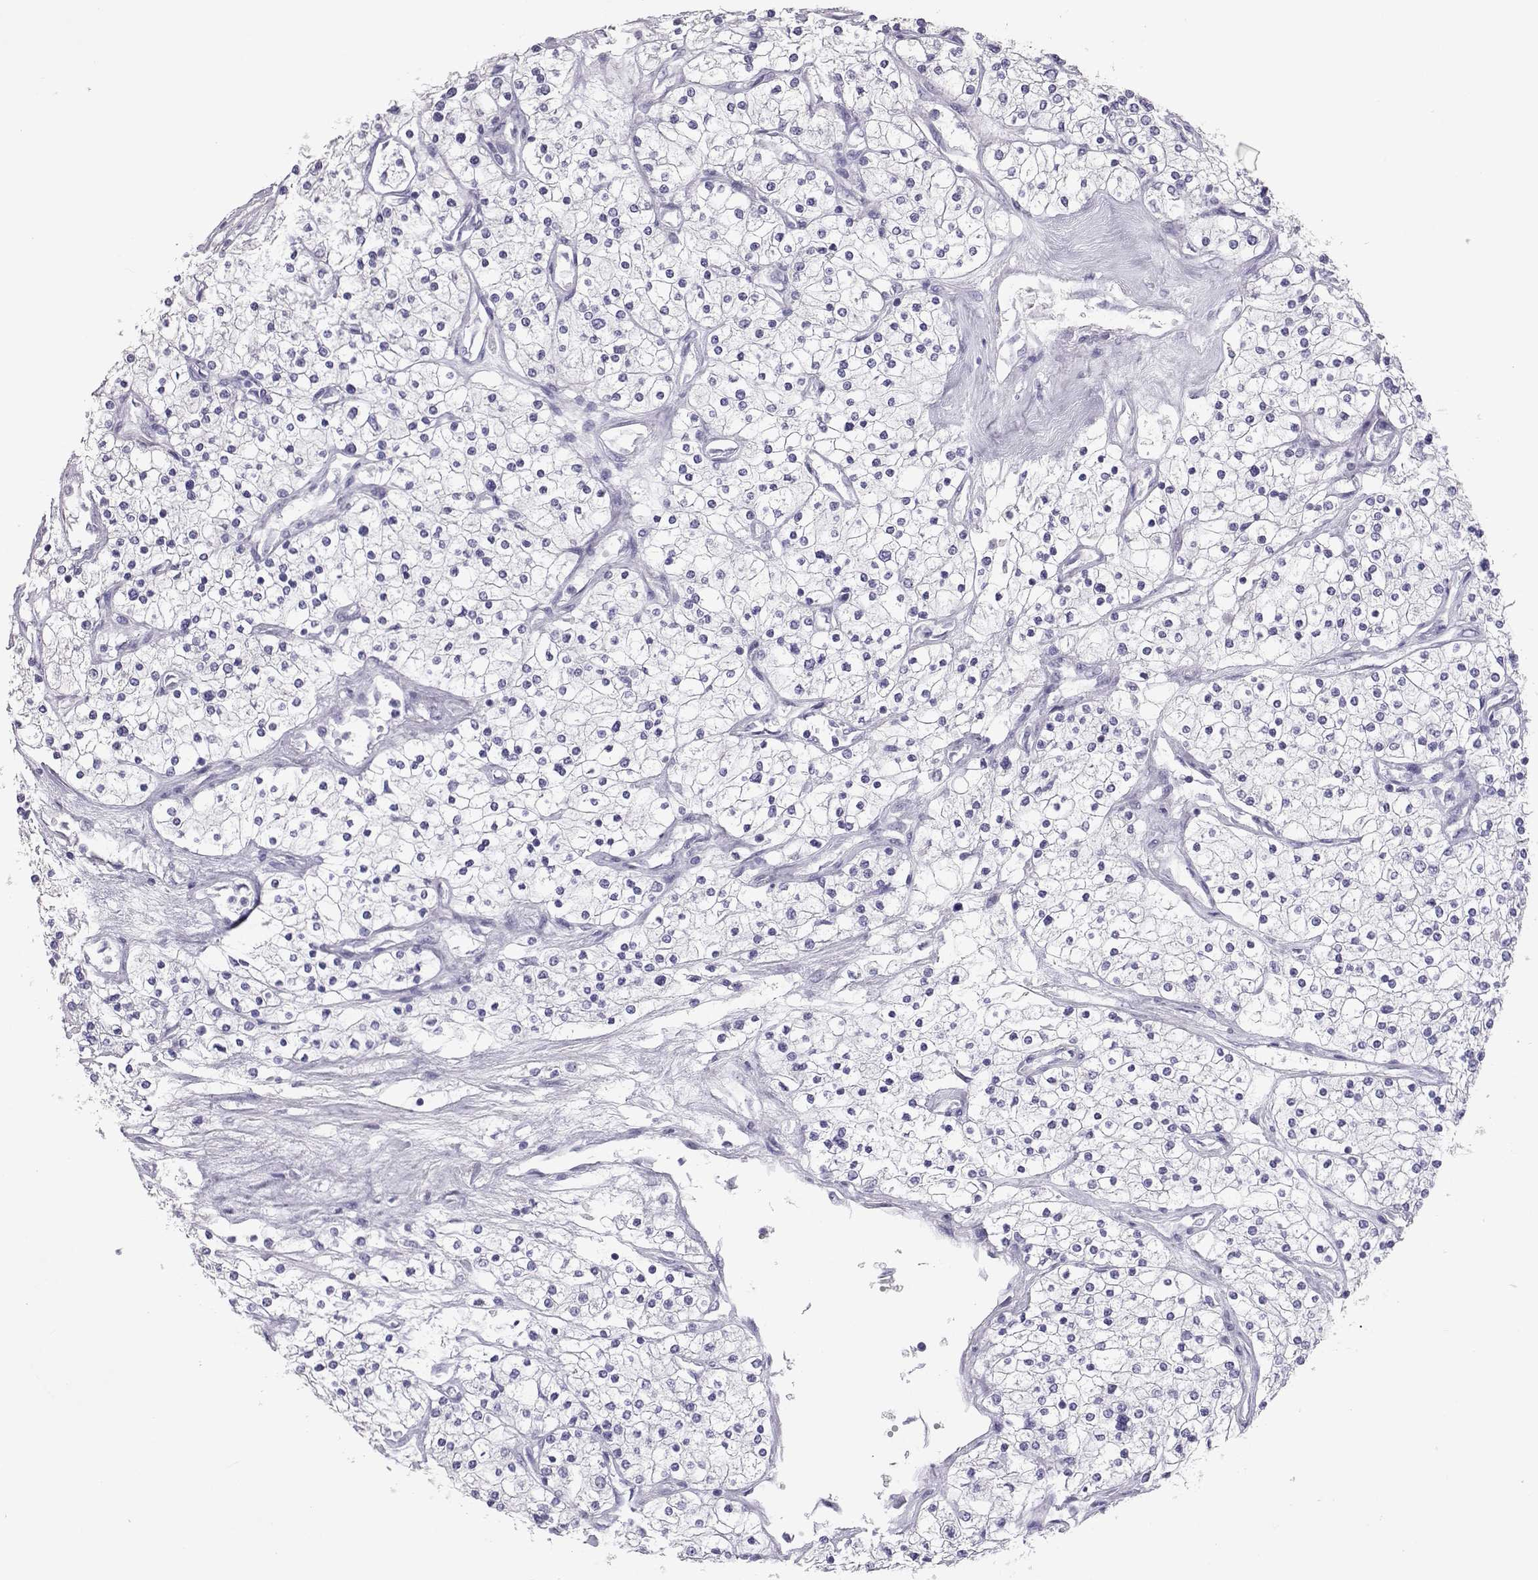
{"staining": {"intensity": "negative", "quantity": "none", "location": "none"}, "tissue": "renal cancer", "cell_type": "Tumor cells", "image_type": "cancer", "snomed": [{"axis": "morphology", "description": "Adenocarcinoma, NOS"}, {"axis": "topography", "description": "Kidney"}], "caption": "IHC histopathology image of neoplastic tissue: human renal adenocarcinoma stained with DAB demonstrates no significant protein staining in tumor cells. (DAB (3,3'-diaminobenzidine) immunohistochemistry with hematoxylin counter stain).", "gene": "PMCH", "patient": {"sex": "male", "age": 80}}